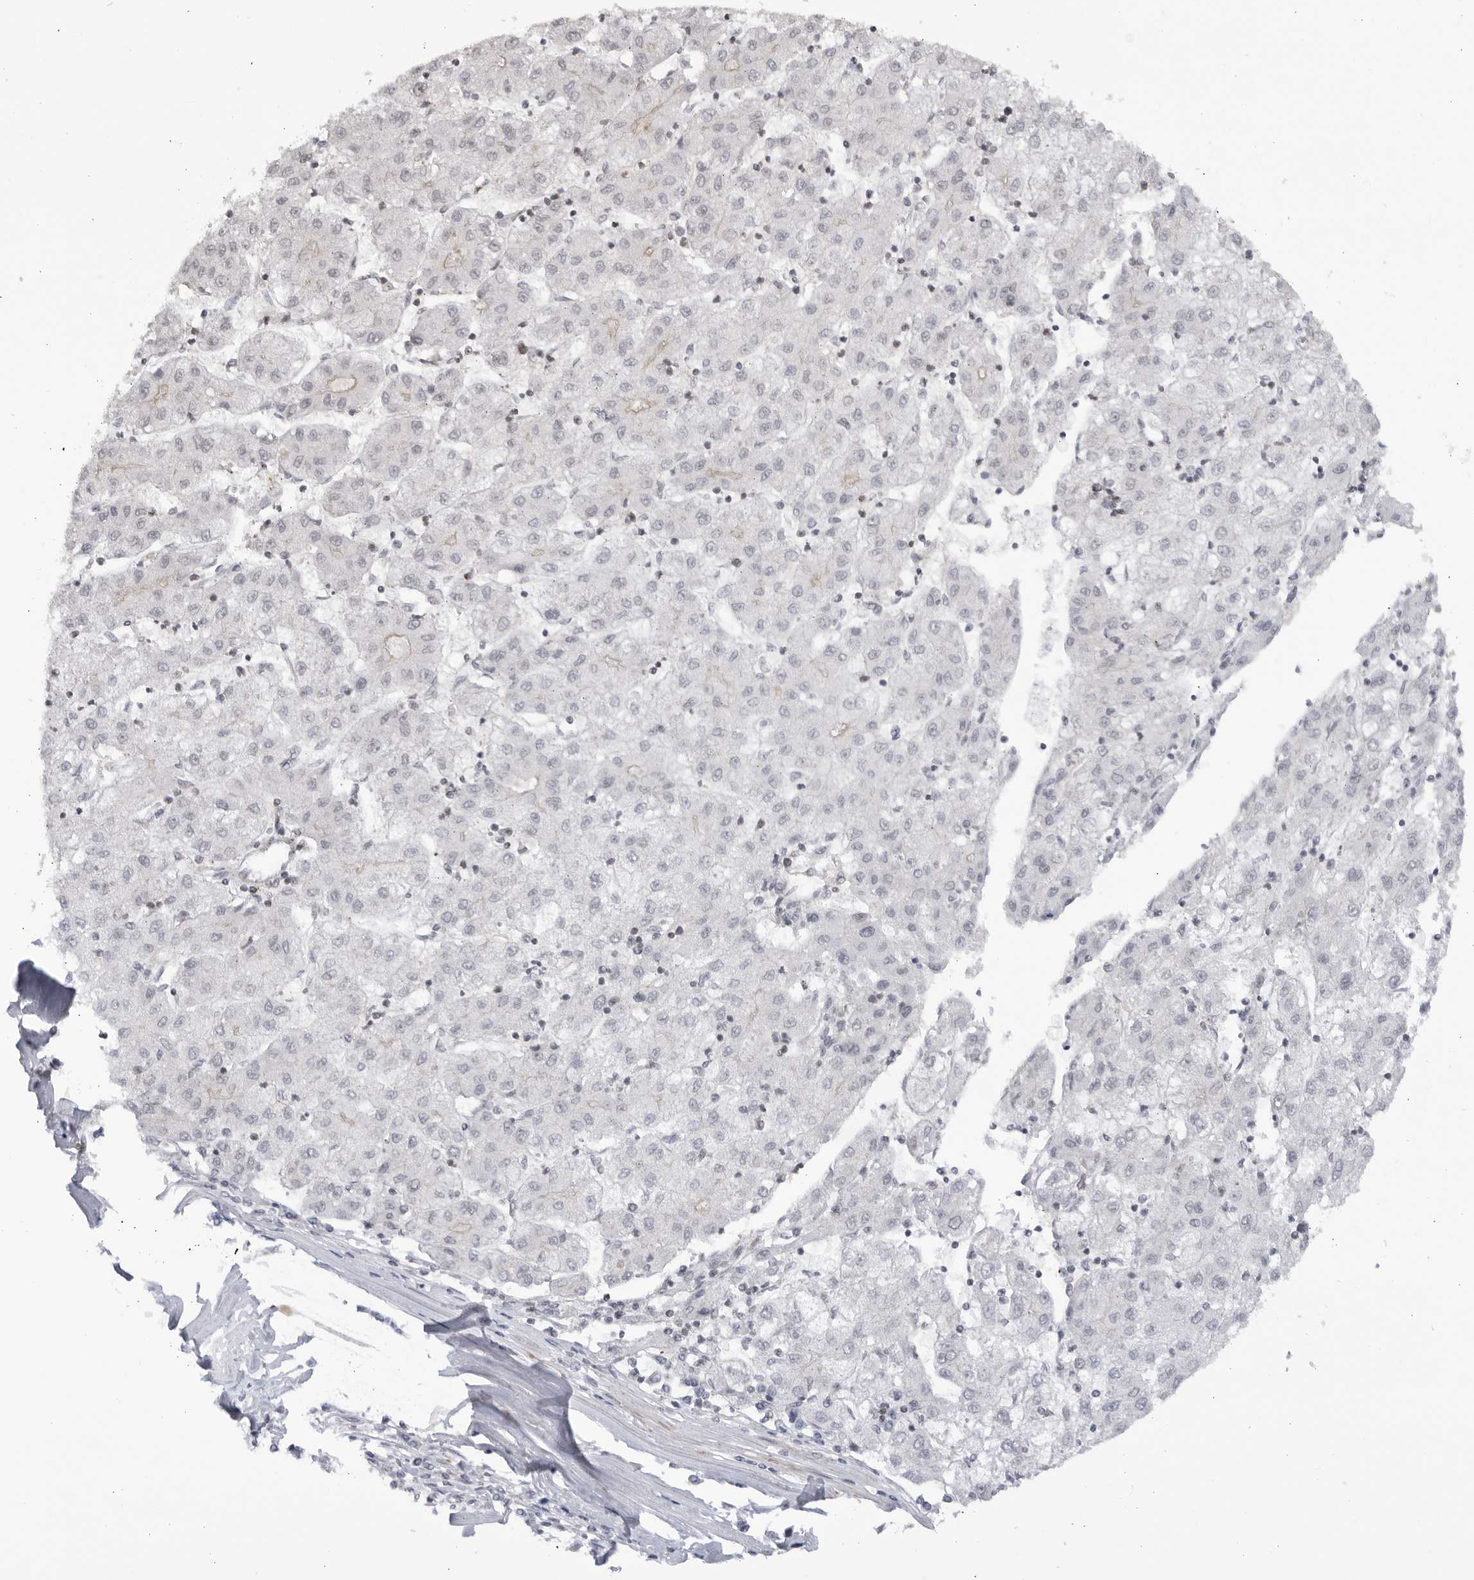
{"staining": {"intensity": "negative", "quantity": "none", "location": "none"}, "tissue": "liver cancer", "cell_type": "Tumor cells", "image_type": "cancer", "snomed": [{"axis": "morphology", "description": "Carcinoma, Hepatocellular, NOS"}, {"axis": "topography", "description": "Liver"}], "caption": "Immunohistochemistry (IHC) histopathology image of neoplastic tissue: human liver cancer (hepatocellular carcinoma) stained with DAB (3,3'-diaminobenzidine) demonstrates no significant protein staining in tumor cells.", "gene": "CNBD1", "patient": {"sex": "male", "age": 72}}